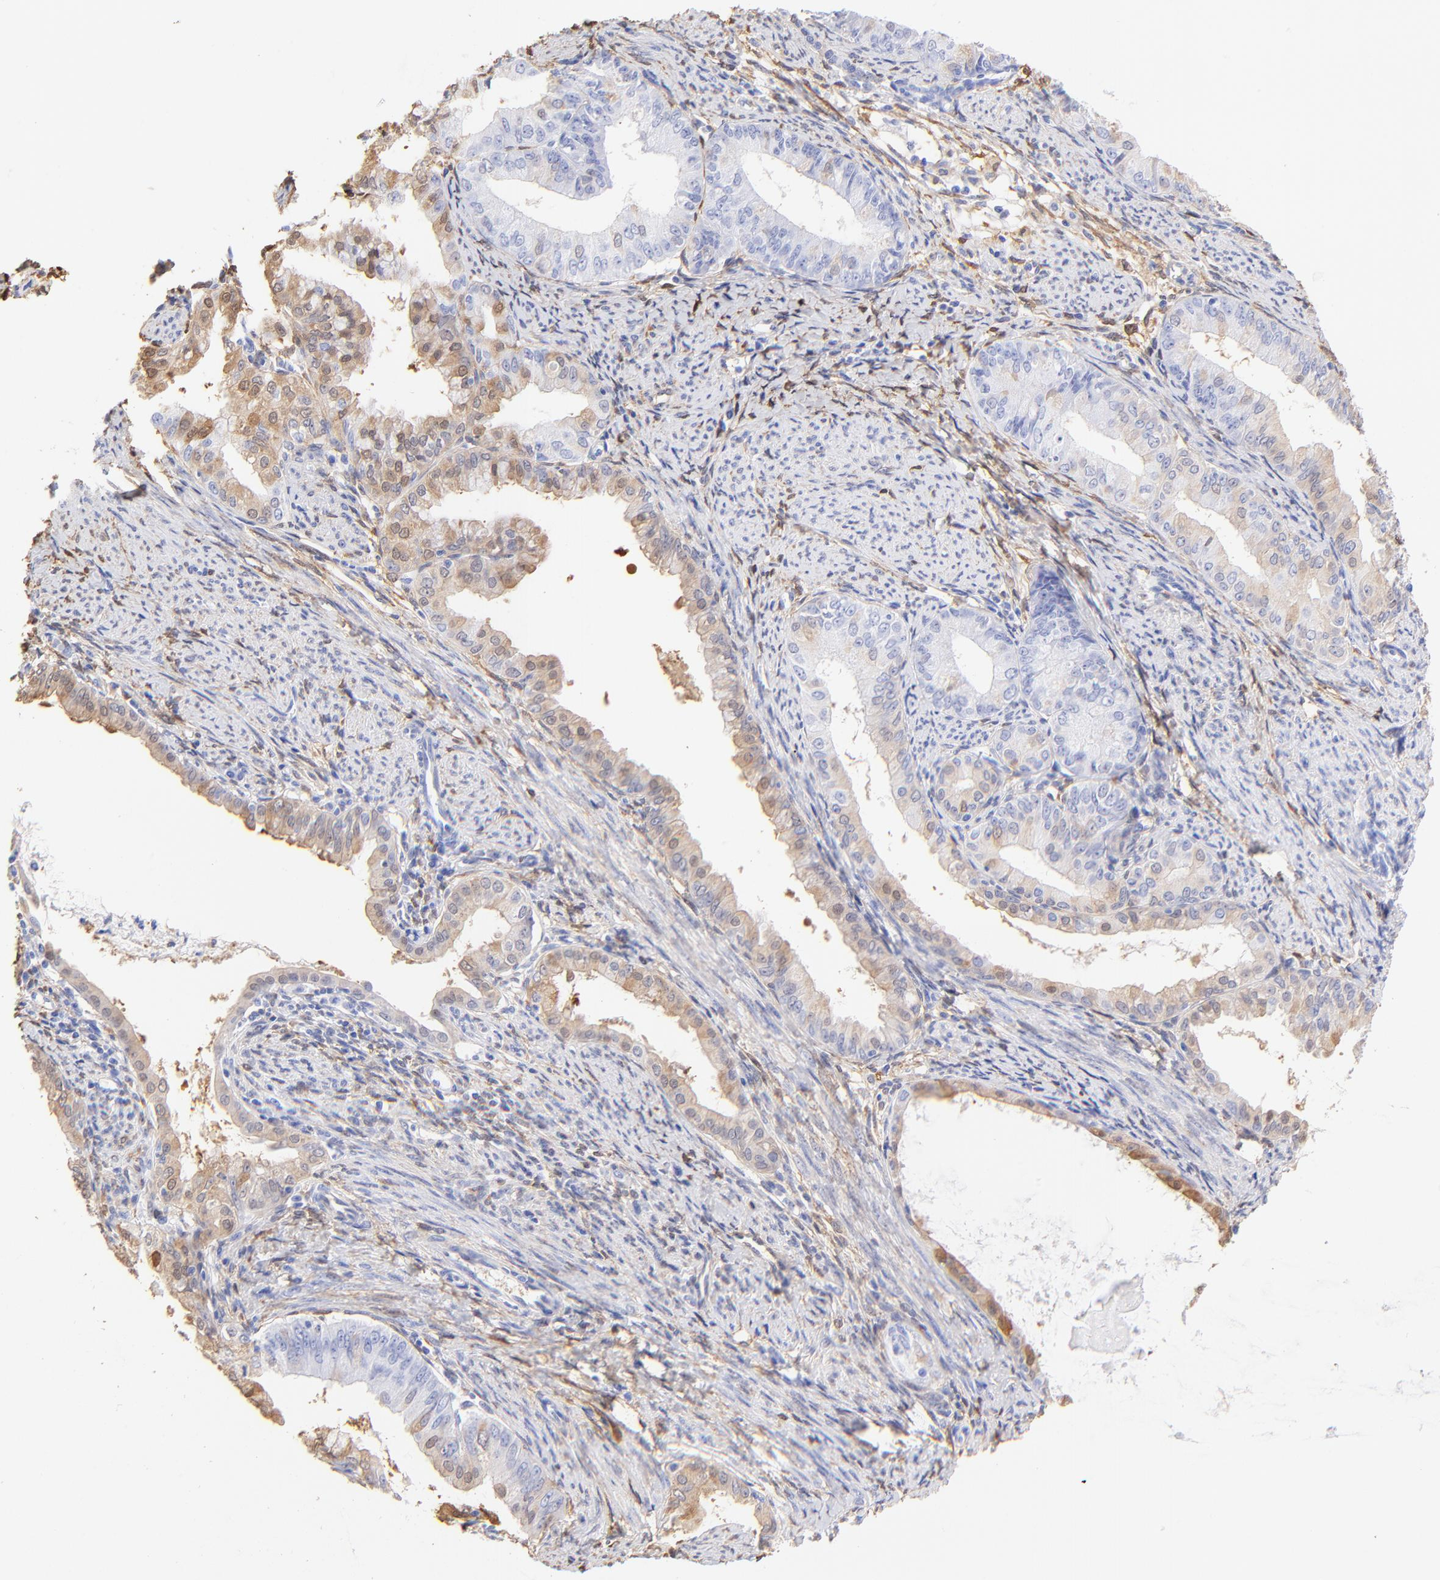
{"staining": {"intensity": "weak", "quantity": "<25%", "location": "cytoplasmic/membranous"}, "tissue": "endometrial cancer", "cell_type": "Tumor cells", "image_type": "cancer", "snomed": [{"axis": "morphology", "description": "Adenocarcinoma, NOS"}, {"axis": "topography", "description": "Endometrium"}], "caption": "A histopathology image of human adenocarcinoma (endometrial) is negative for staining in tumor cells.", "gene": "ALDH1A1", "patient": {"sex": "female", "age": 76}}